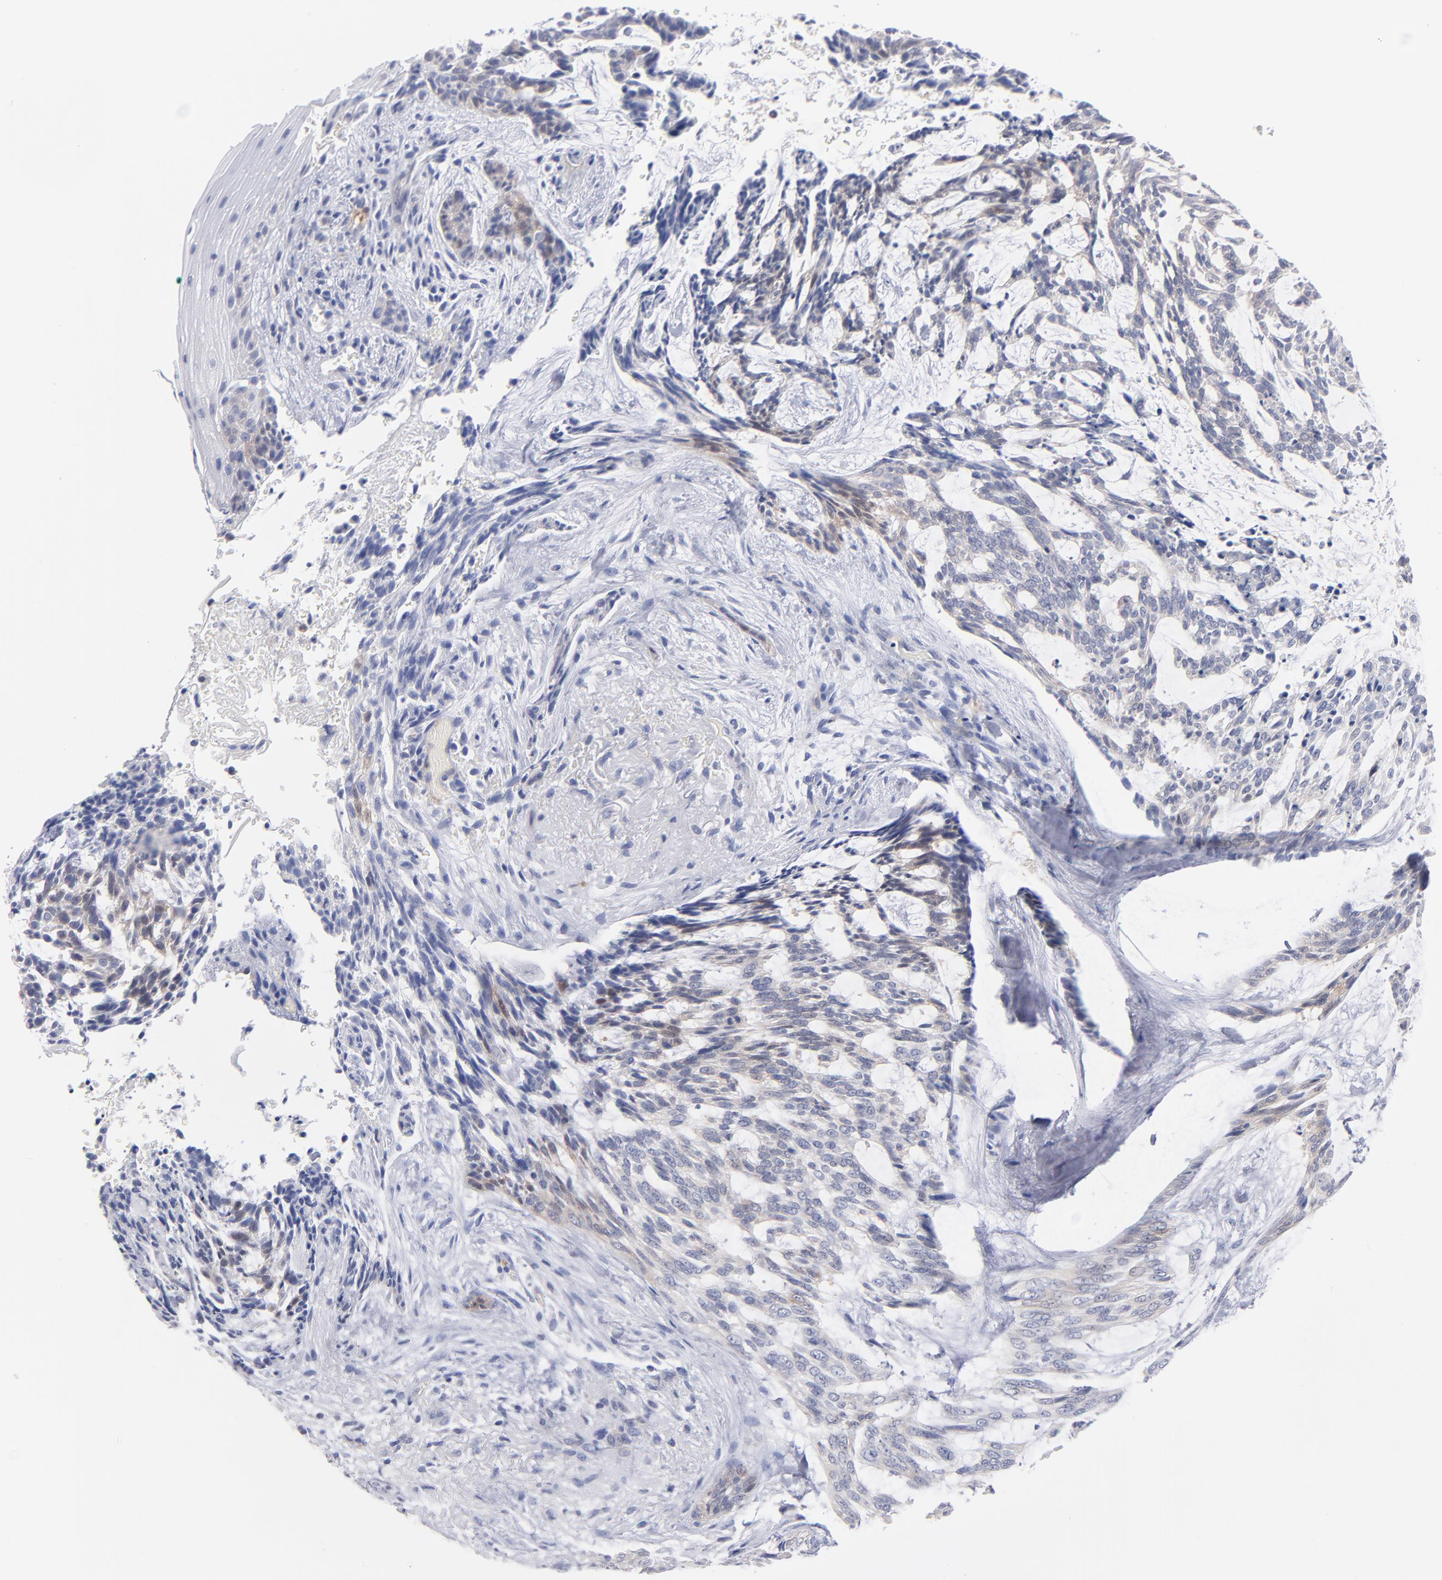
{"staining": {"intensity": "weak", "quantity": "25%-75%", "location": "cytoplasmic/membranous"}, "tissue": "skin cancer", "cell_type": "Tumor cells", "image_type": "cancer", "snomed": [{"axis": "morphology", "description": "Normal tissue, NOS"}, {"axis": "morphology", "description": "Basal cell carcinoma"}, {"axis": "topography", "description": "Skin"}], "caption": "Human skin cancer (basal cell carcinoma) stained with a protein marker demonstrates weak staining in tumor cells.", "gene": "BID", "patient": {"sex": "female", "age": 71}}